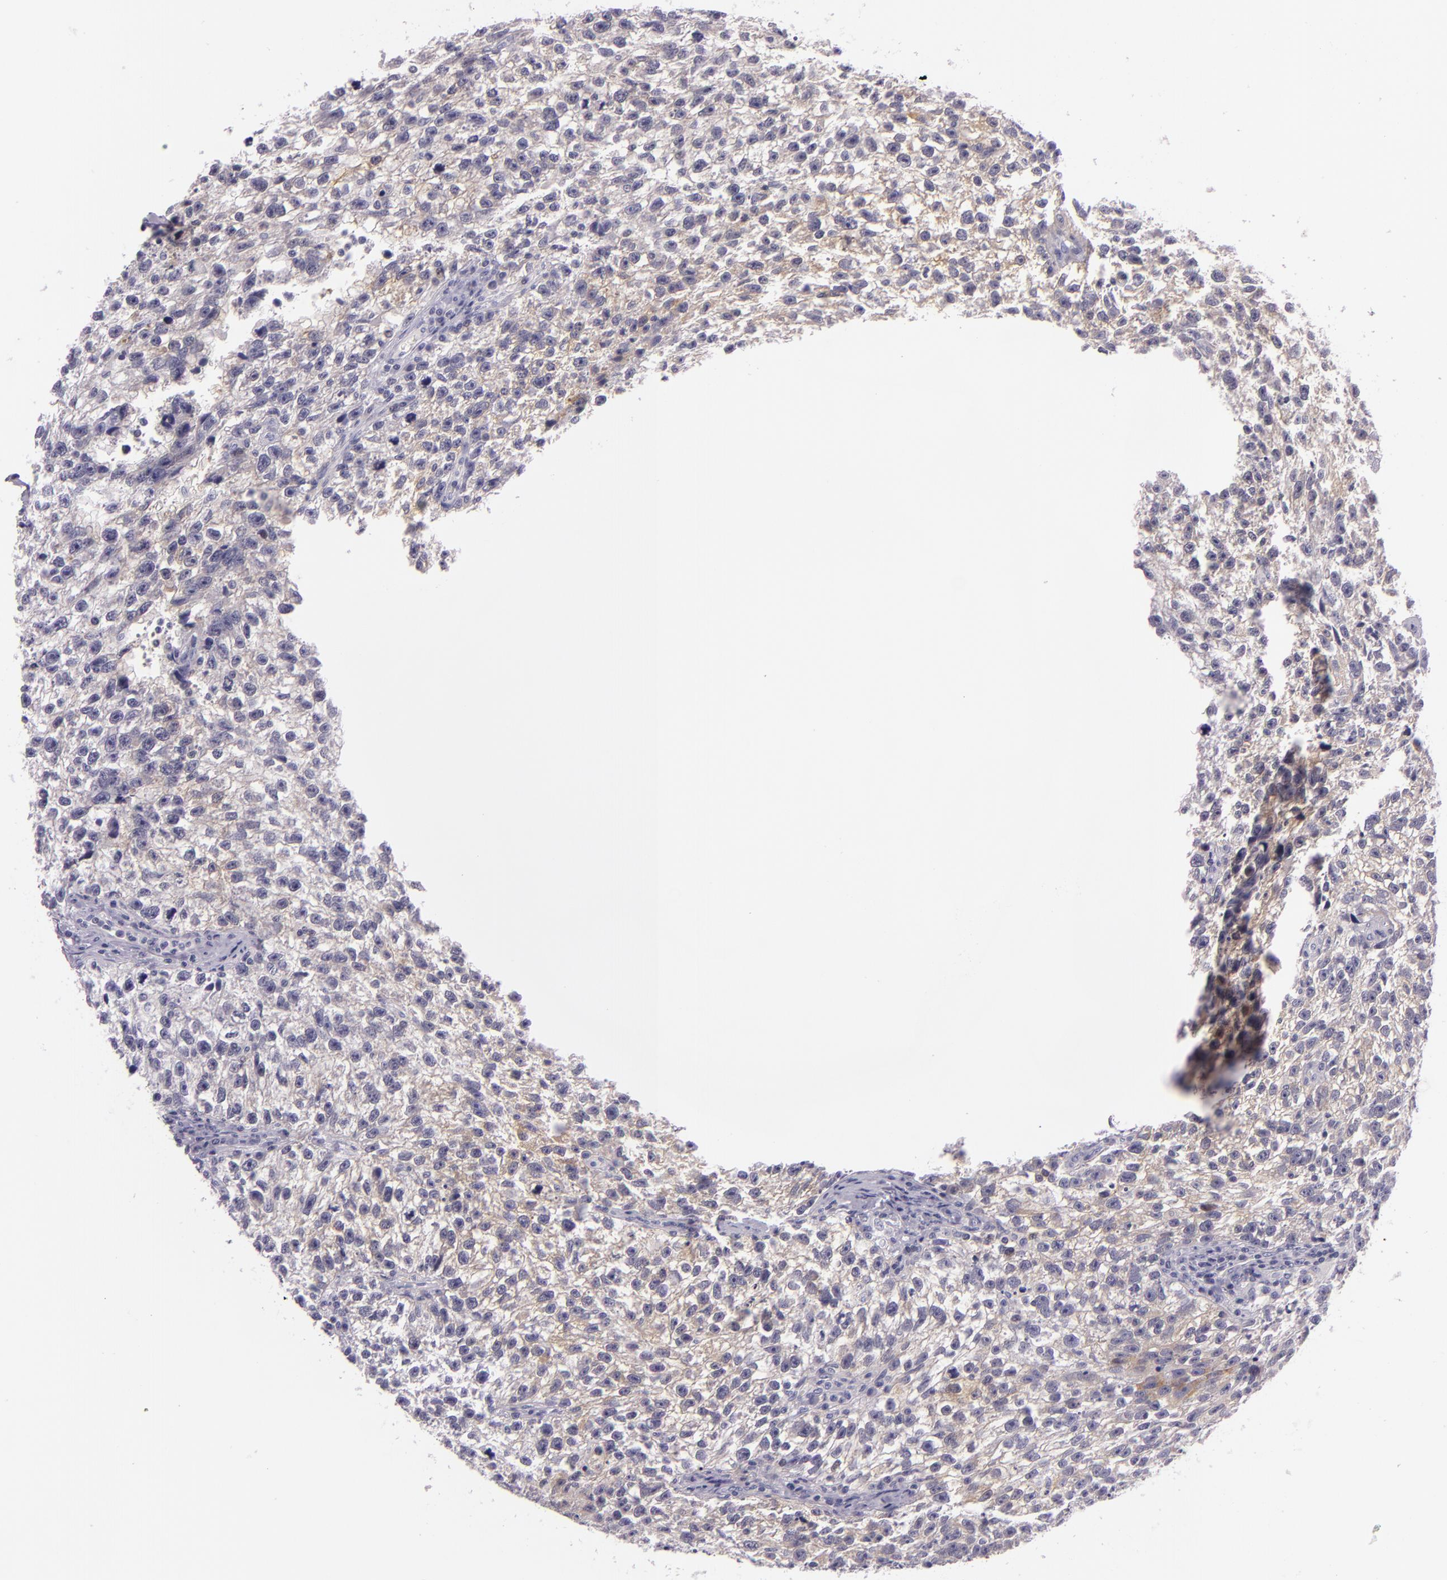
{"staining": {"intensity": "weak", "quantity": "25%-75%", "location": "cytoplasmic/membranous"}, "tissue": "testis cancer", "cell_type": "Tumor cells", "image_type": "cancer", "snomed": [{"axis": "morphology", "description": "Seminoma, NOS"}, {"axis": "topography", "description": "Testis"}], "caption": "This micrograph reveals immunohistochemistry staining of testis seminoma, with low weak cytoplasmic/membranous staining in approximately 25%-75% of tumor cells.", "gene": "HSP90AA1", "patient": {"sex": "male", "age": 38}}